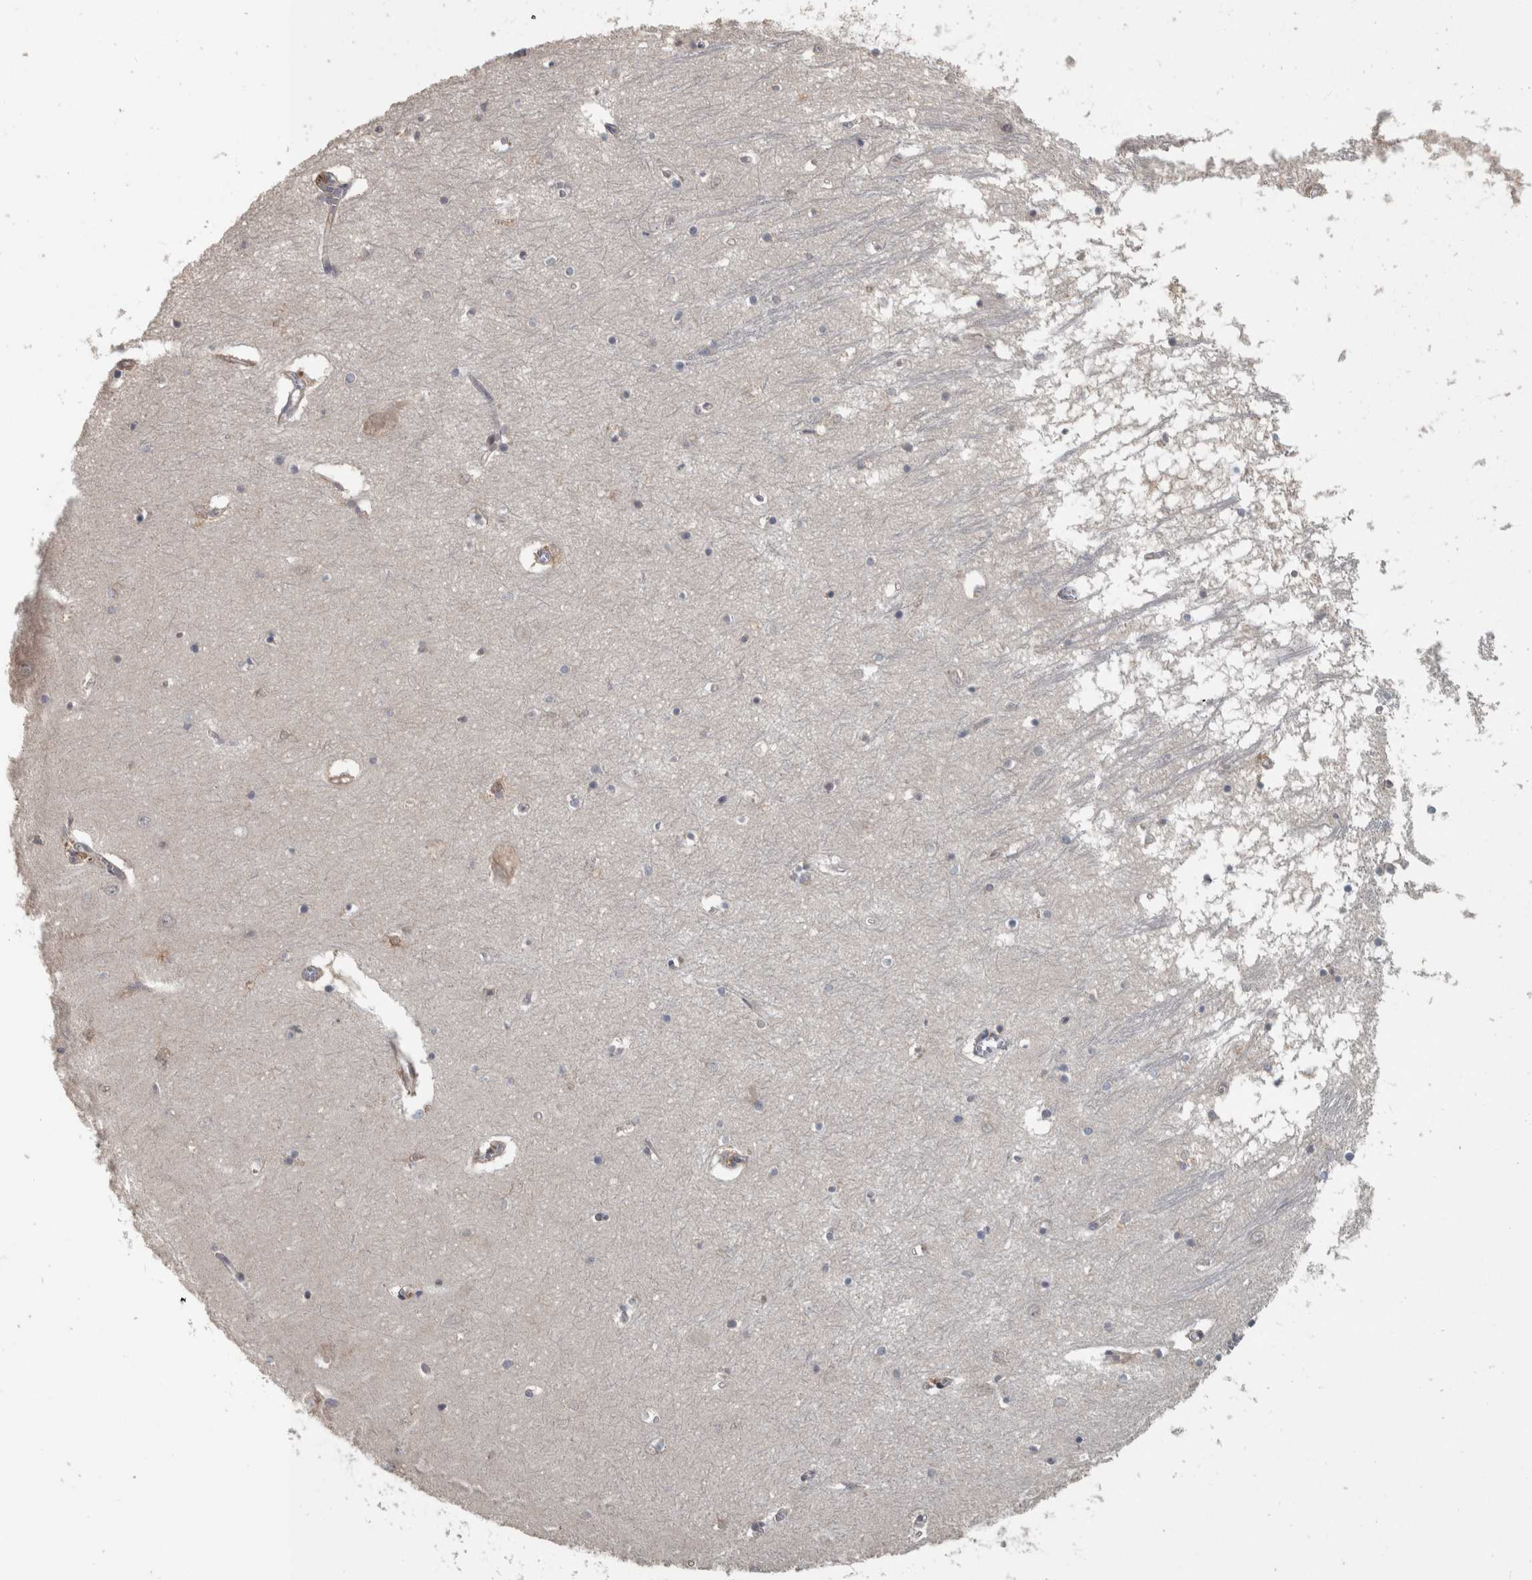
{"staining": {"intensity": "negative", "quantity": "none", "location": "none"}, "tissue": "hippocampus", "cell_type": "Glial cells", "image_type": "normal", "snomed": [{"axis": "morphology", "description": "Normal tissue, NOS"}, {"axis": "topography", "description": "Hippocampus"}], "caption": "This image is of benign hippocampus stained with immunohistochemistry (IHC) to label a protein in brown with the nuclei are counter-stained blue. There is no positivity in glial cells.", "gene": "ERAL1", "patient": {"sex": "male", "age": 70}}